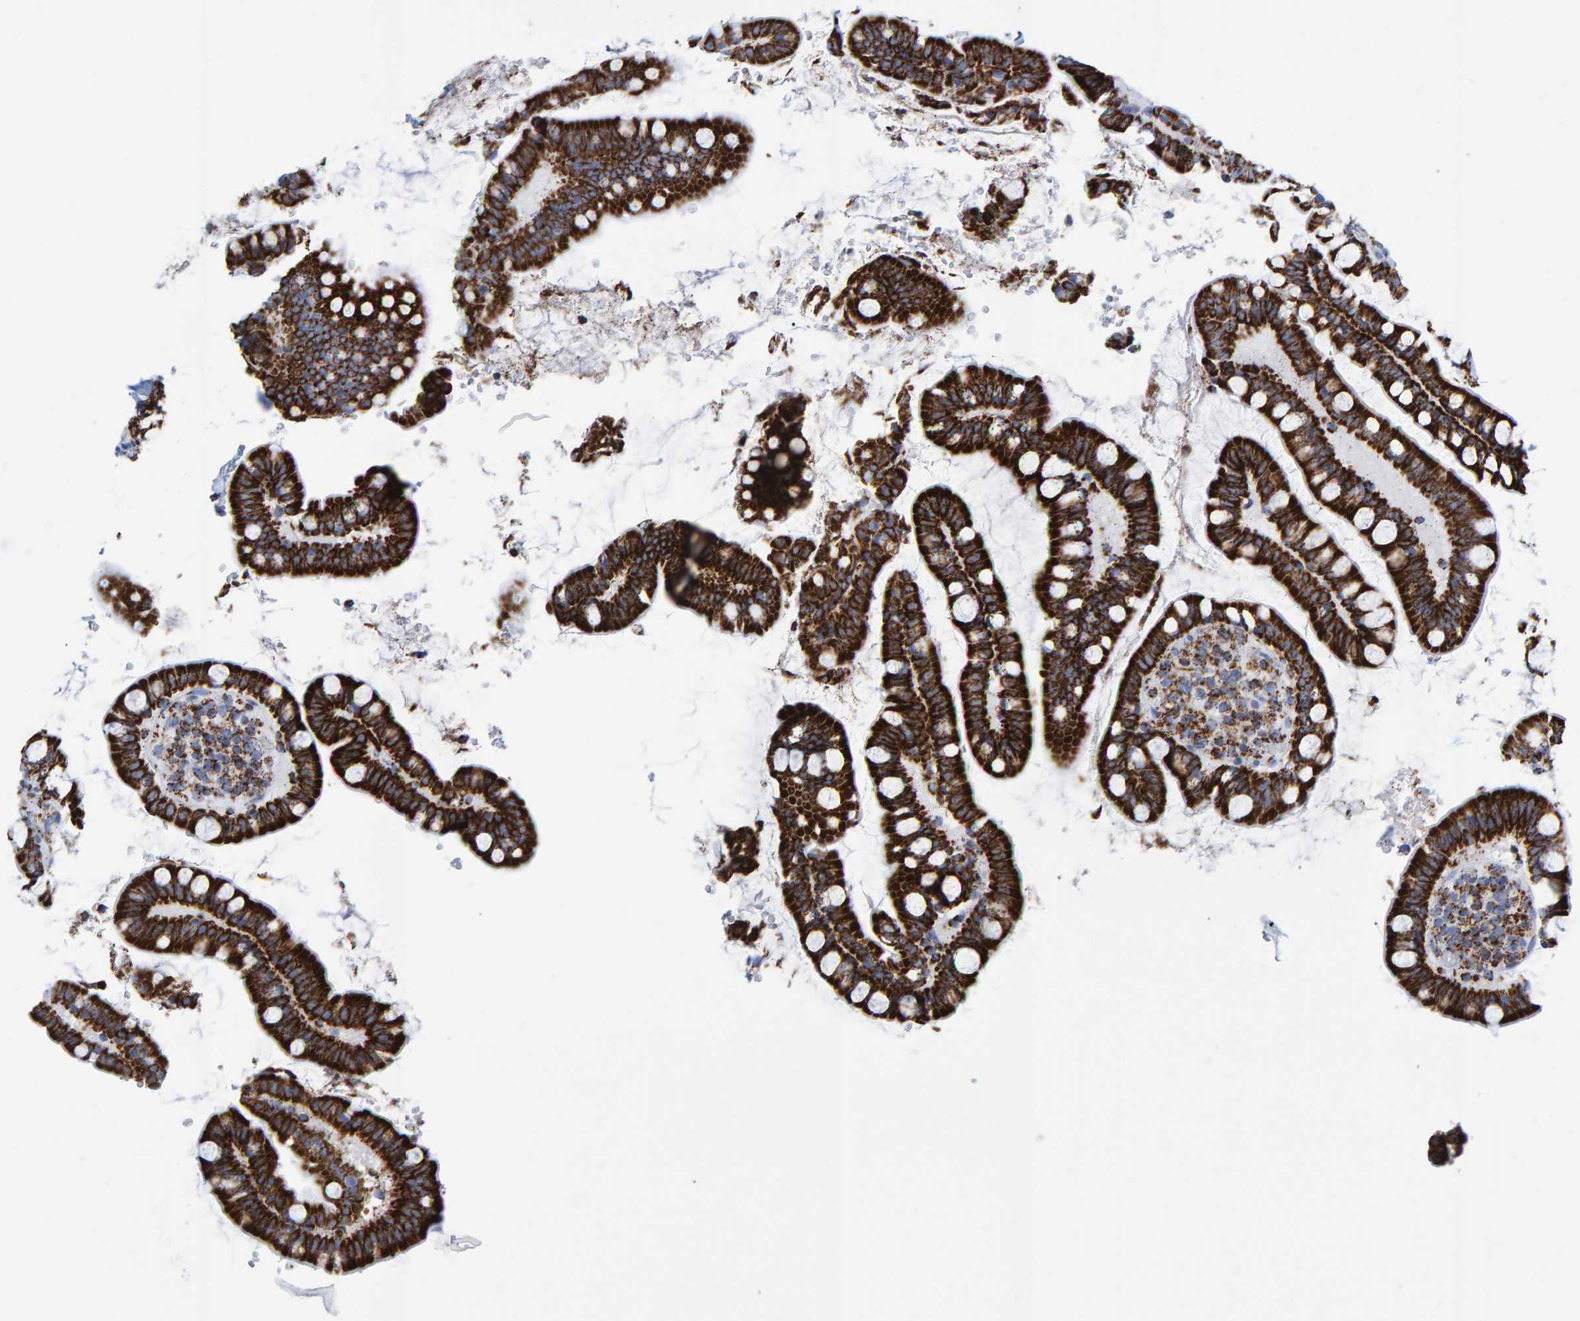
{"staining": {"intensity": "strong", "quantity": ">75%", "location": "cytoplasmic/membranous"}, "tissue": "small intestine", "cell_type": "Glandular cells", "image_type": "normal", "snomed": [{"axis": "morphology", "description": "Normal tissue, NOS"}, {"axis": "topography", "description": "Smooth muscle"}, {"axis": "topography", "description": "Small intestine"}], "caption": "IHC (DAB) staining of normal human small intestine shows strong cytoplasmic/membranous protein staining in approximately >75% of glandular cells.", "gene": "ENSG00000262660", "patient": {"sex": "female", "age": 84}}